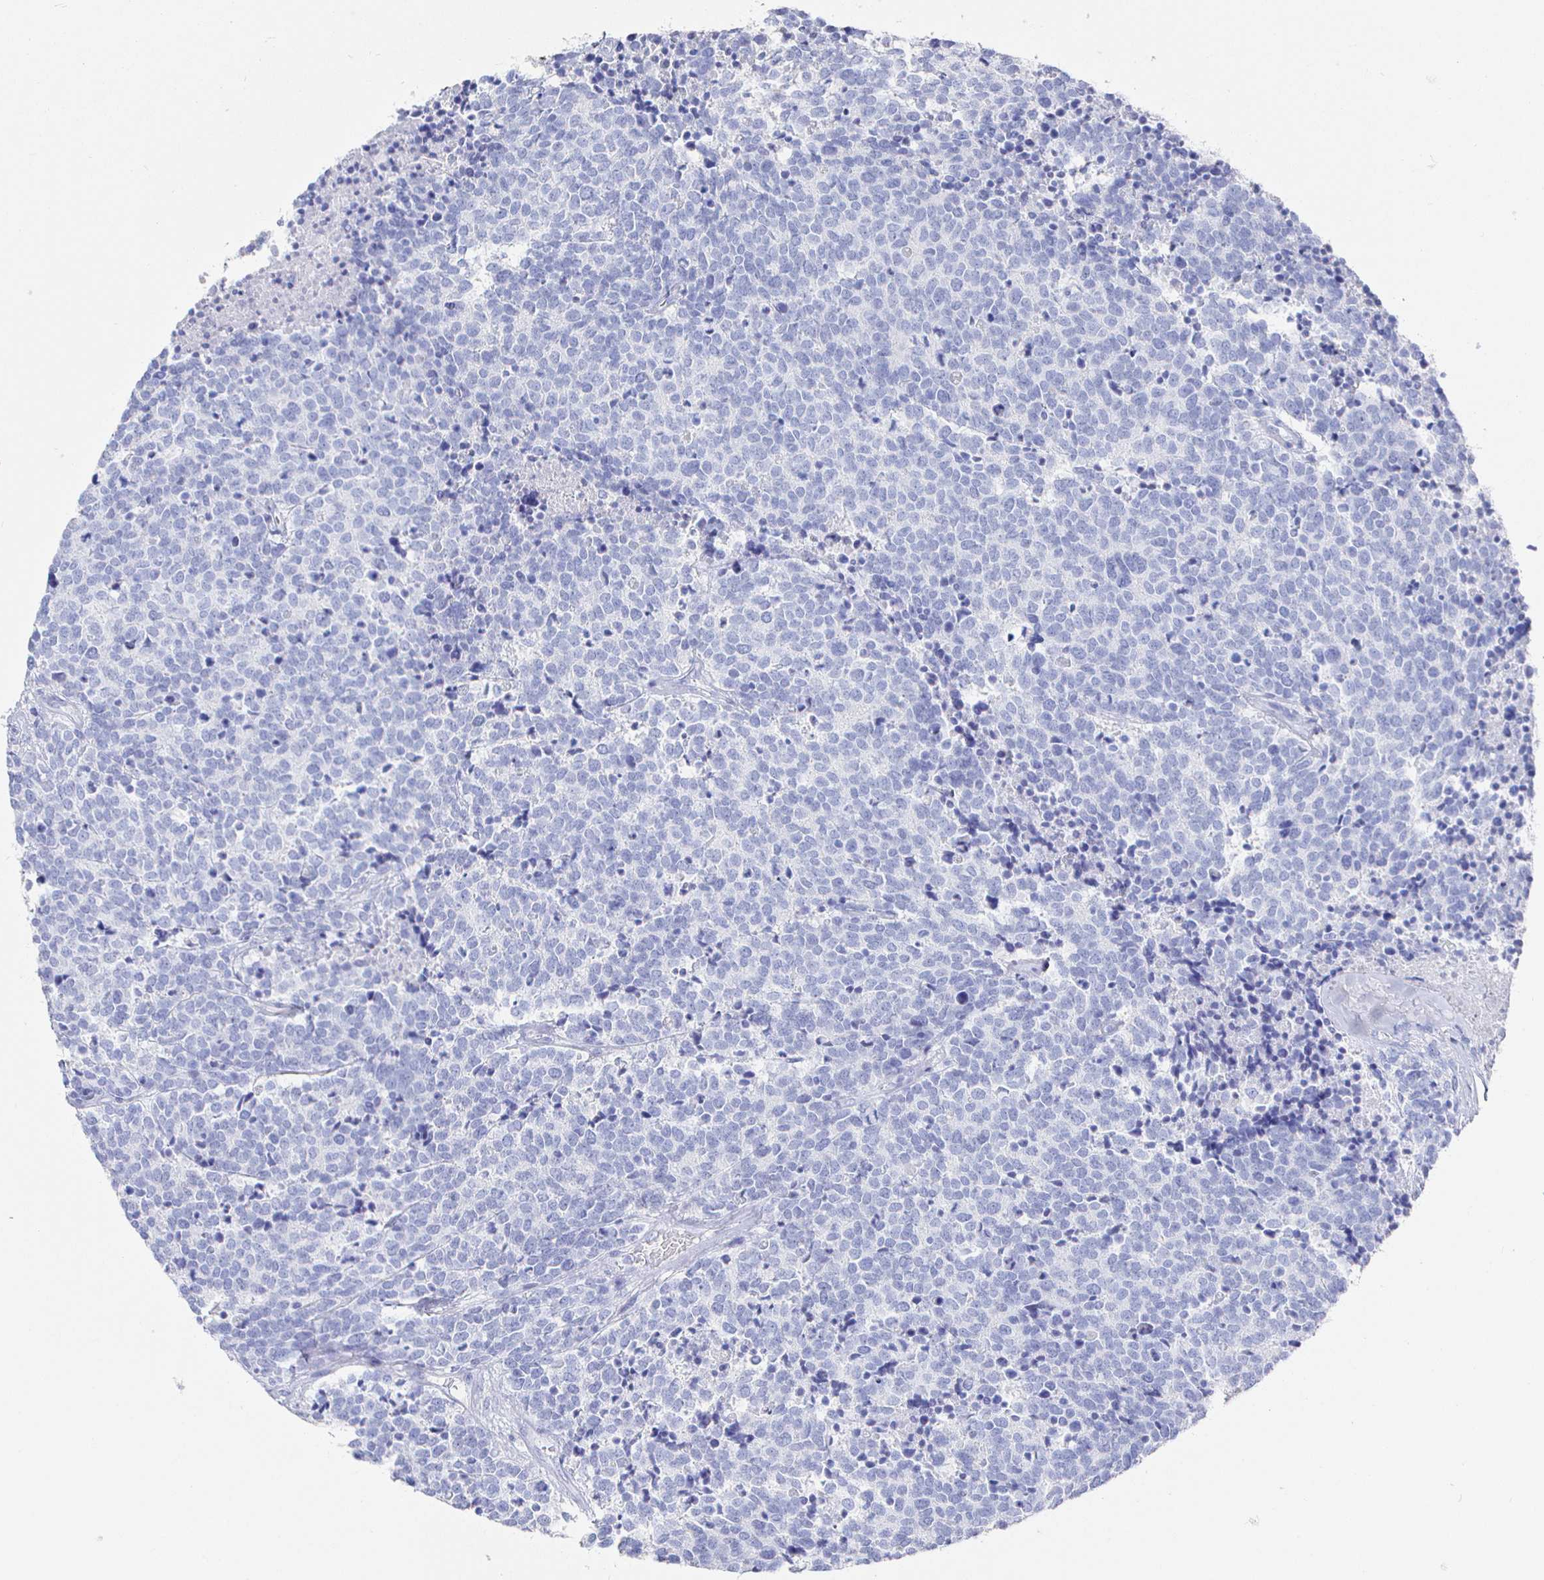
{"staining": {"intensity": "negative", "quantity": "none", "location": "none"}, "tissue": "carcinoid", "cell_type": "Tumor cells", "image_type": "cancer", "snomed": [{"axis": "morphology", "description": "Carcinoid, malignant, NOS"}, {"axis": "topography", "description": "Skin"}], "caption": "This is a image of immunohistochemistry staining of carcinoid (malignant), which shows no staining in tumor cells.", "gene": "CLCA1", "patient": {"sex": "female", "age": 79}}